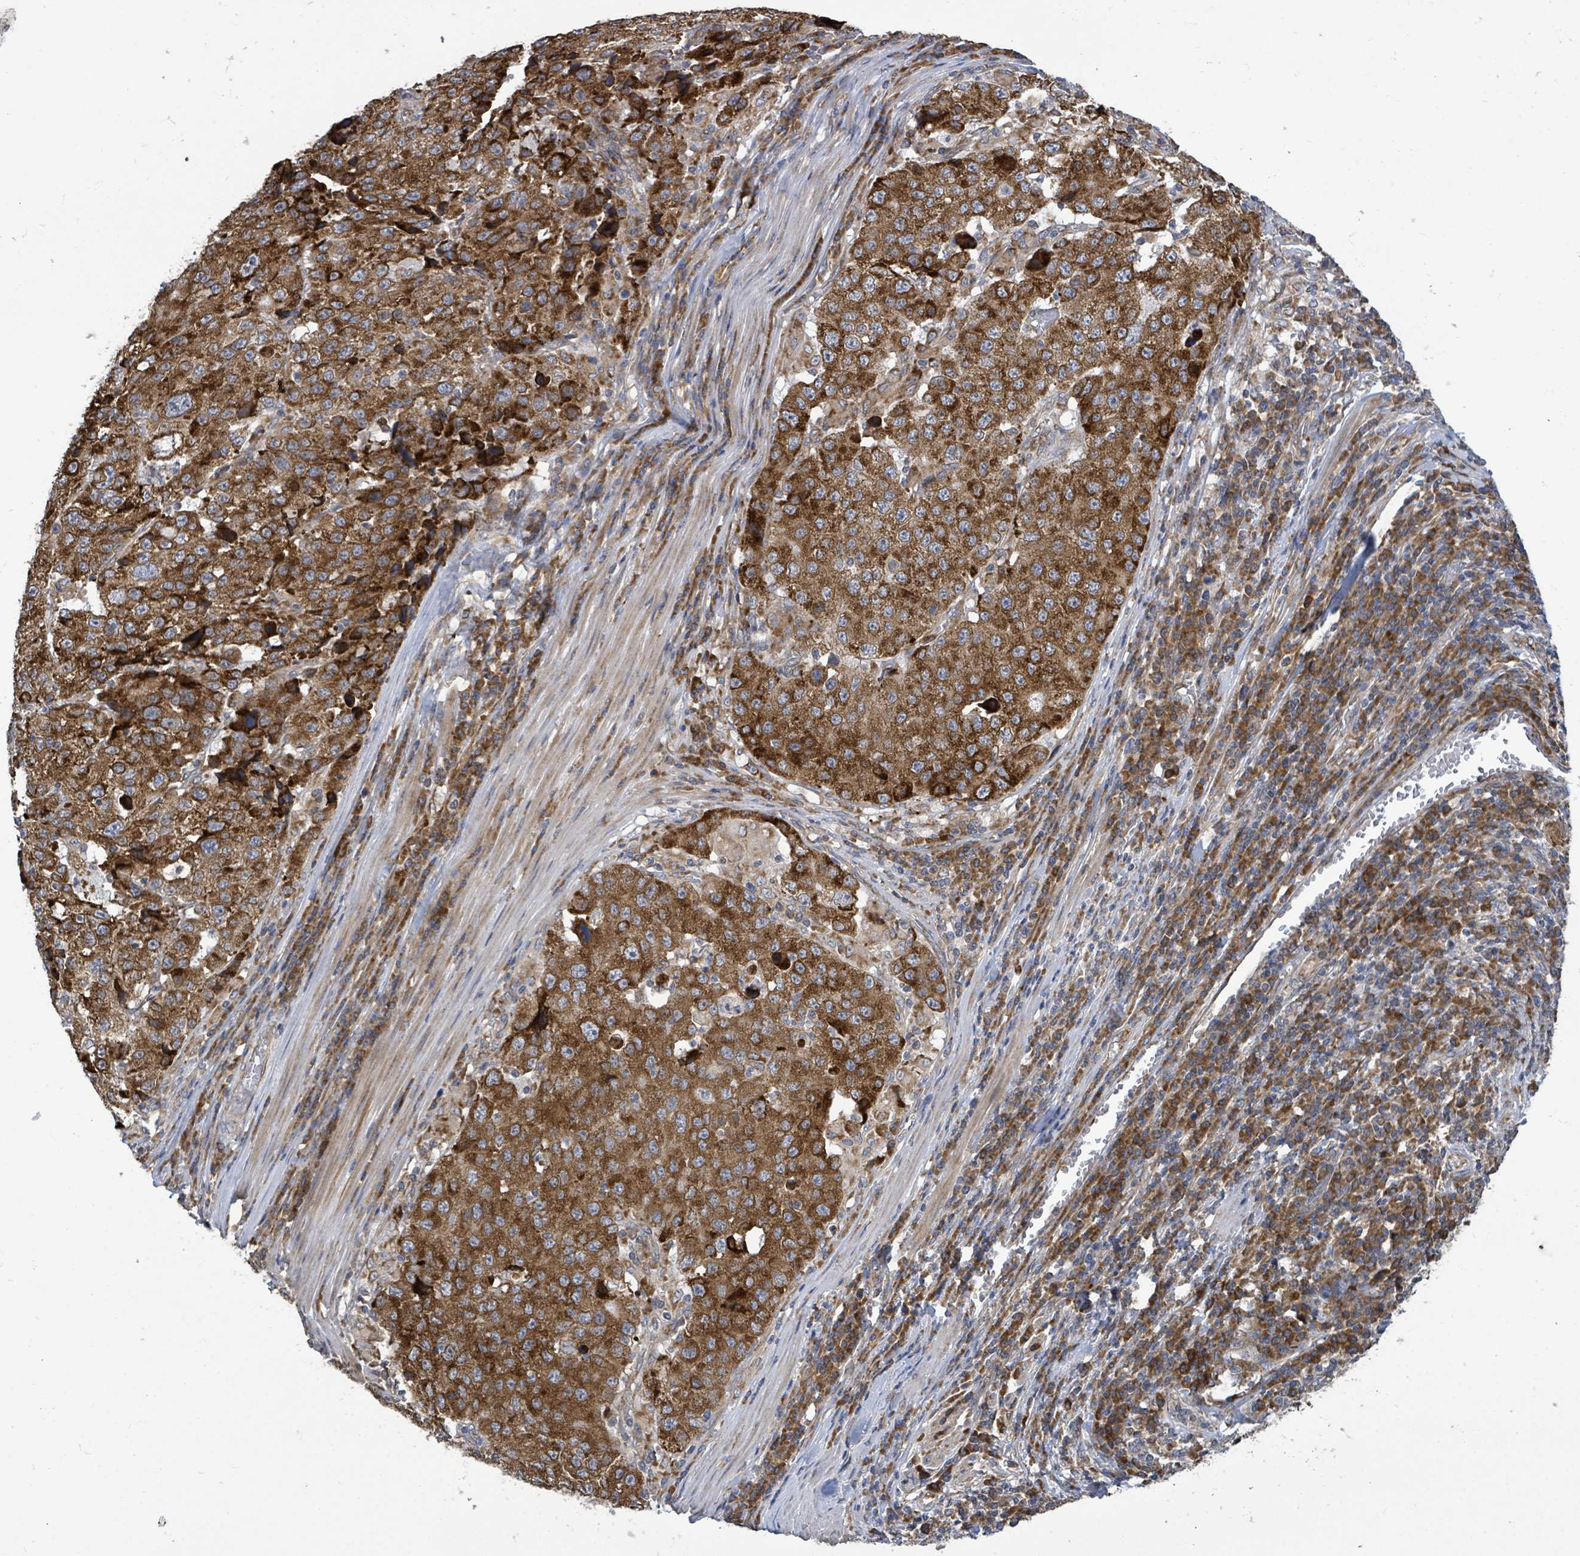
{"staining": {"intensity": "strong", "quantity": ">75%", "location": "cytoplasmic/membranous"}, "tissue": "stomach cancer", "cell_type": "Tumor cells", "image_type": "cancer", "snomed": [{"axis": "morphology", "description": "Adenocarcinoma, NOS"}, {"axis": "topography", "description": "Stomach"}], "caption": "Protein analysis of stomach cancer (adenocarcinoma) tissue displays strong cytoplasmic/membranous staining in about >75% of tumor cells.", "gene": "NOMO1", "patient": {"sex": "male", "age": 71}}